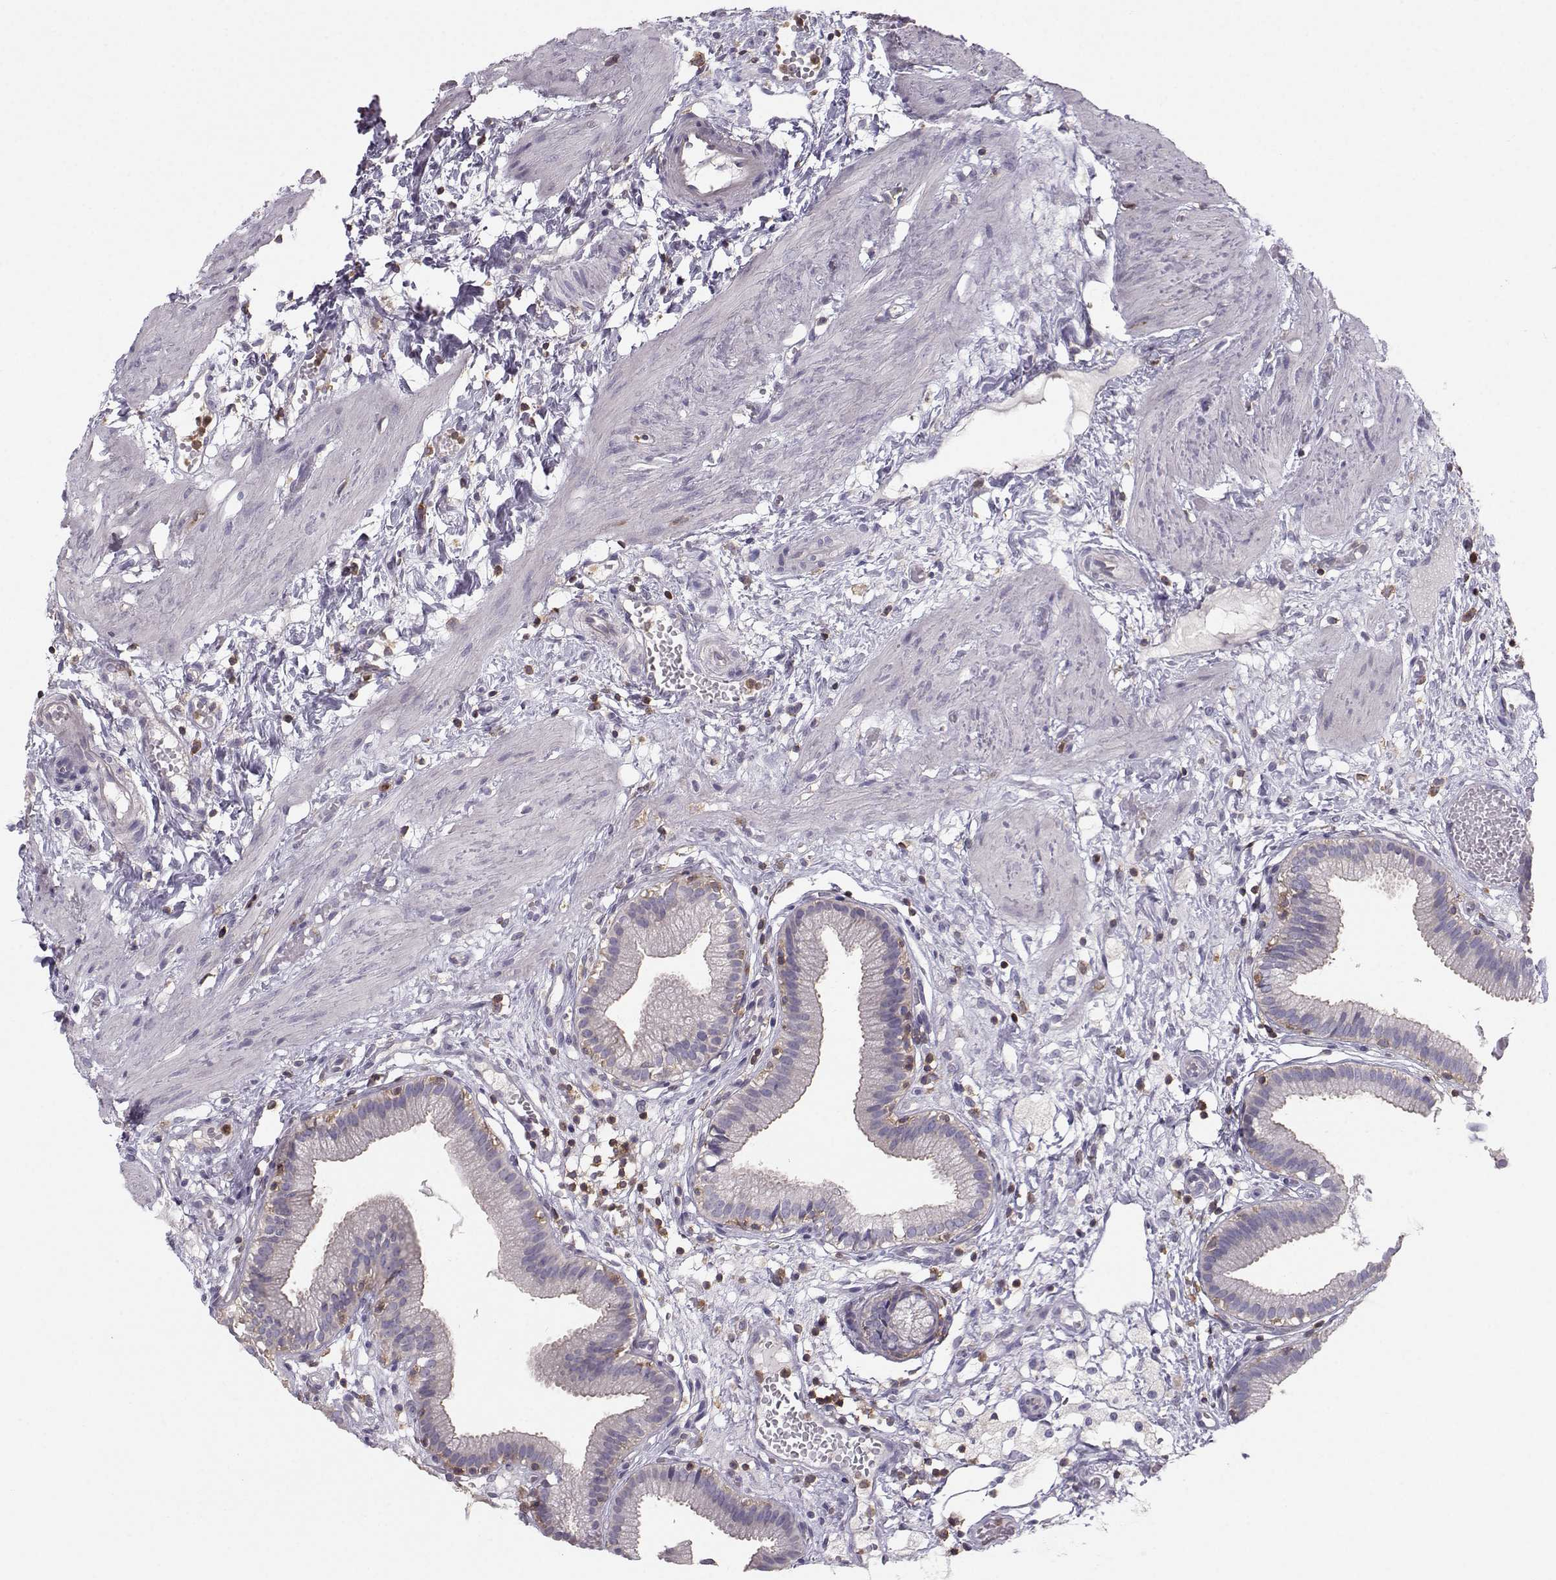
{"staining": {"intensity": "negative", "quantity": "none", "location": "none"}, "tissue": "gallbladder", "cell_type": "Glandular cells", "image_type": "normal", "snomed": [{"axis": "morphology", "description": "Normal tissue, NOS"}, {"axis": "topography", "description": "Gallbladder"}], "caption": "Glandular cells show no significant protein positivity in unremarkable gallbladder. The staining is performed using DAB (3,3'-diaminobenzidine) brown chromogen with nuclei counter-stained in using hematoxylin.", "gene": "ZBTB32", "patient": {"sex": "female", "age": 24}}